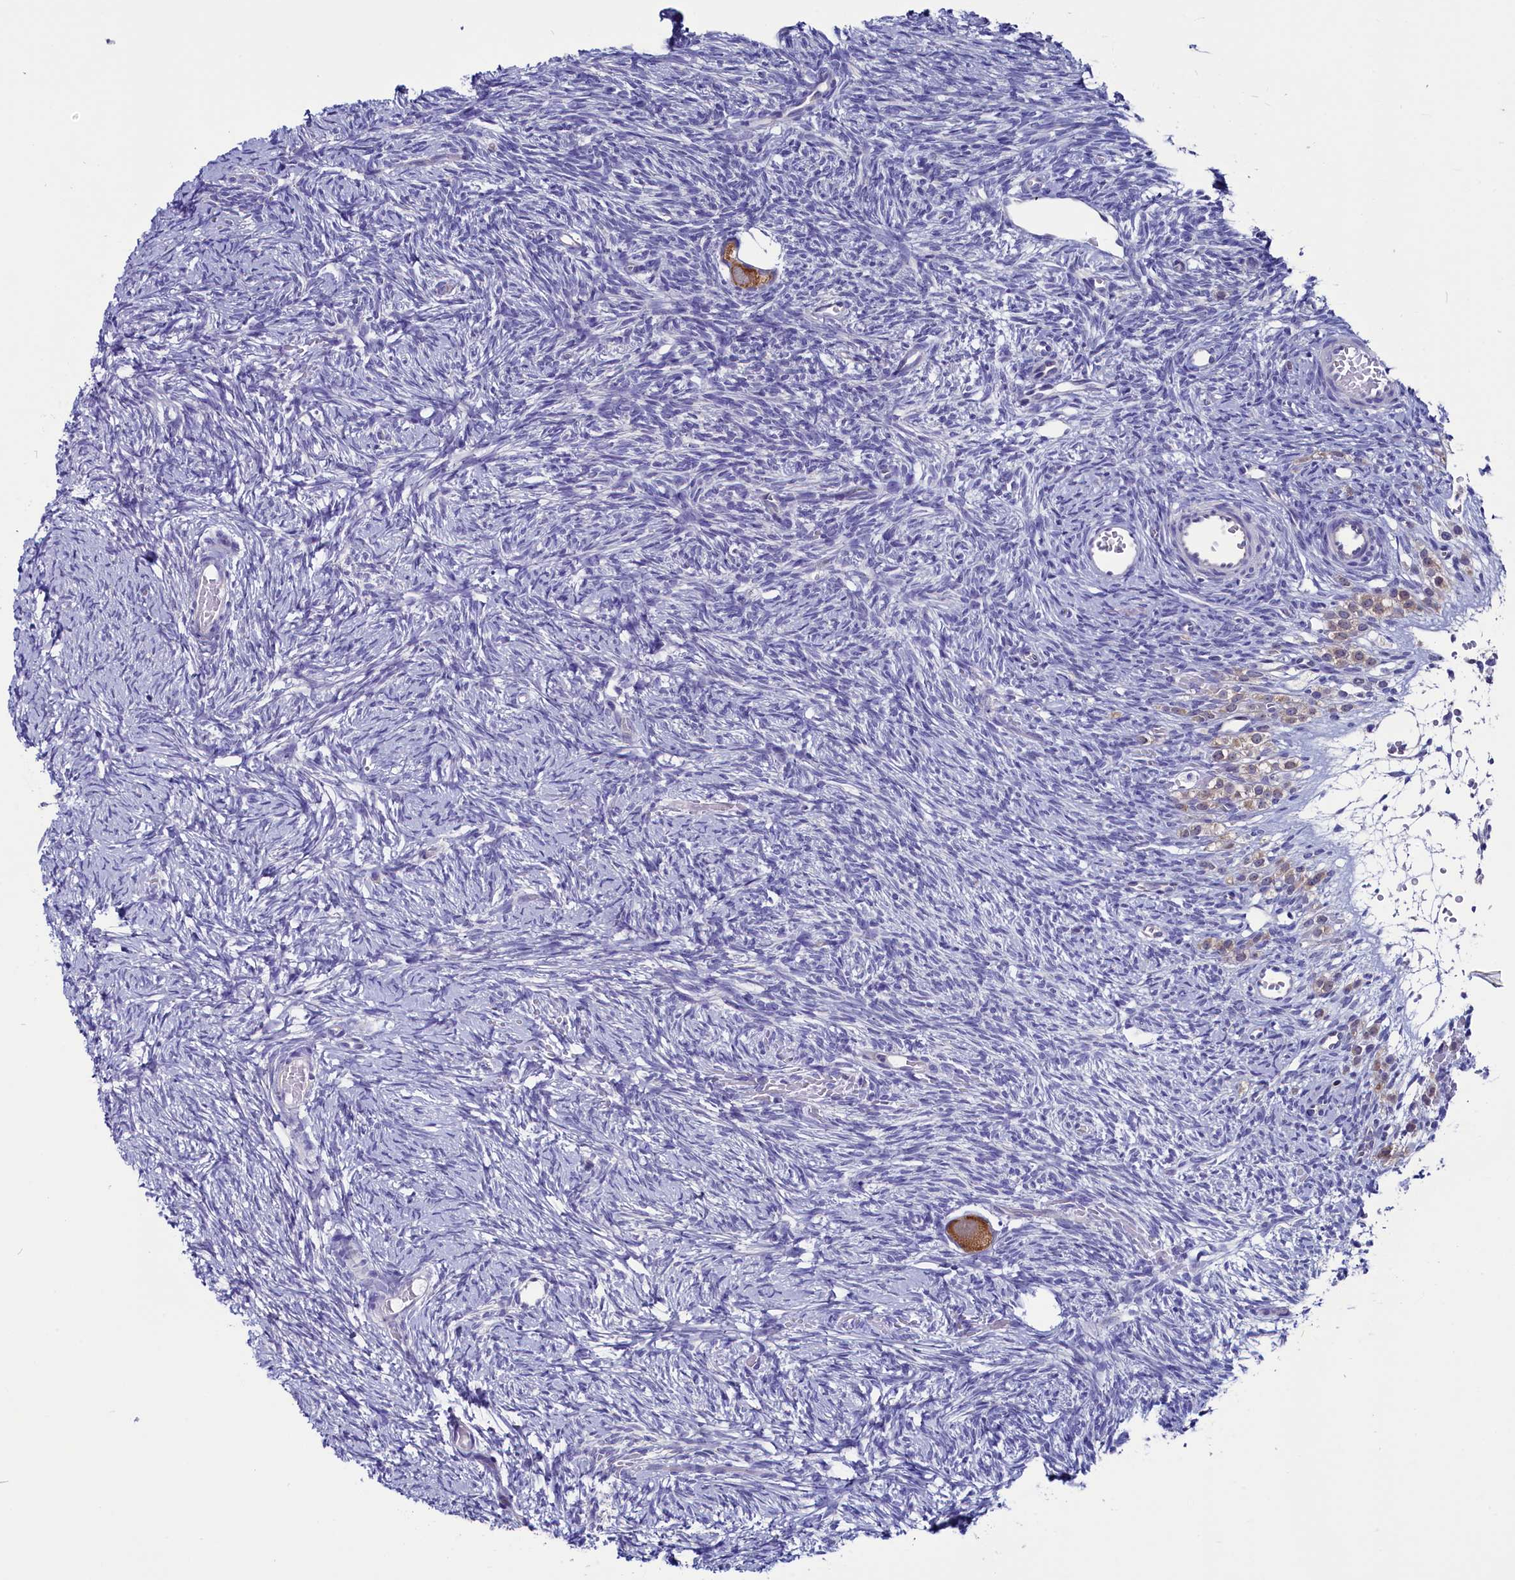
{"staining": {"intensity": "moderate", "quantity": ">75%", "location": "cytoplasmic/membranous"}, "tissue": "ovary", "cell_type": "Follicle cells", "image_type": "normal", "snomed": [{"axis": "morphology", "description": "Normal tissue, NOS"}, {"axis": "topography", "description": "Ovary"}], "caption": "A photomicrograph of human ovary stained for a protein exhibits moderate cytoplasmic/membranous brown staining in follicle cells.", "gene": "CIAPIN1", "patient": {"sex": "female", "age": 39}}